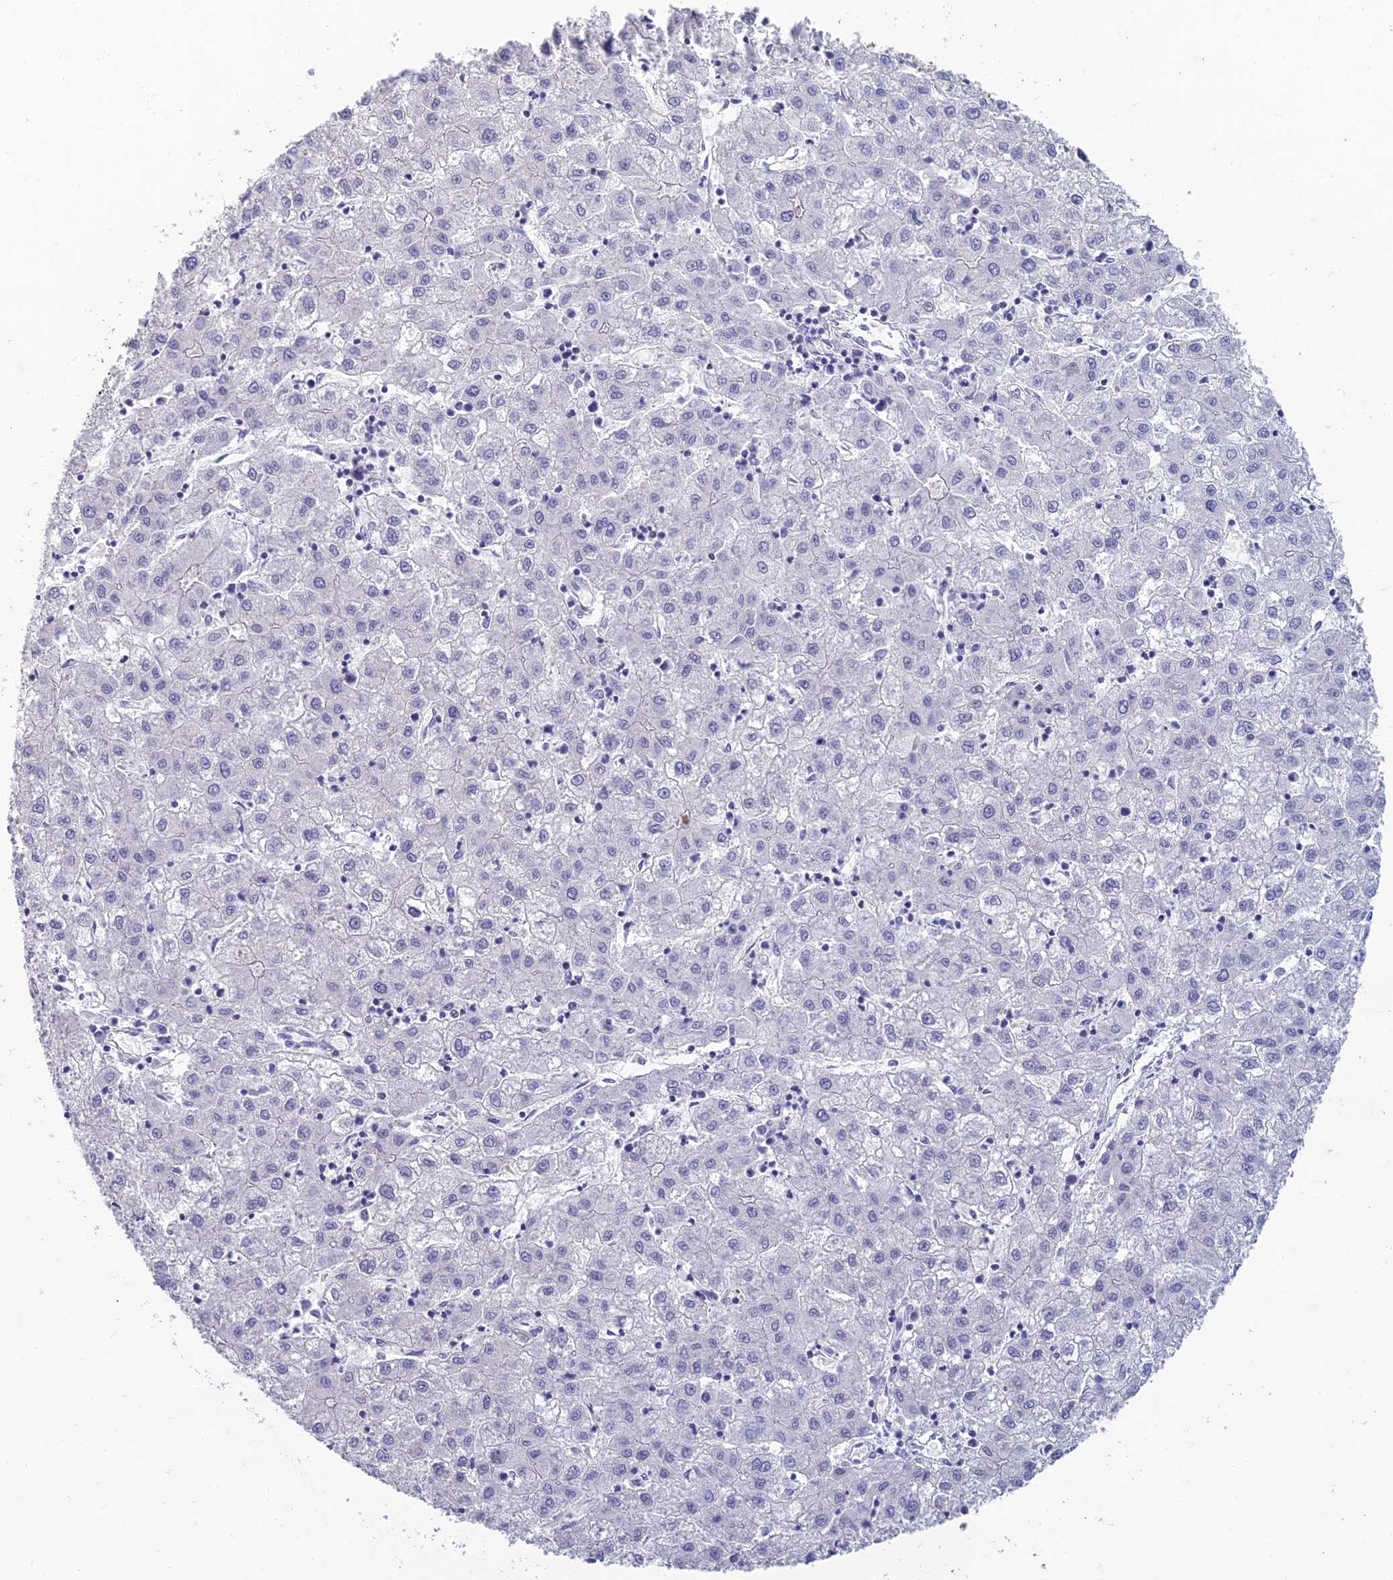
{"staining": {"intensity": "negative", "quantity": "none", "location": "none"}, "tissue": "liver cancer", "cell_type": "Tumor cells", "image_type": "cancer", "snomed": [{"axis": "morphology", "description": "Carcinoma, Hepatocellular, NOS"}, {"axis": "topography", "description": "Liver"}], "caption": "Micrograph shows no significant protein positivity in tumor cells of liver cancer.", "gene": "NEURL1", "patient": {"sex": "male", "age": 72}}